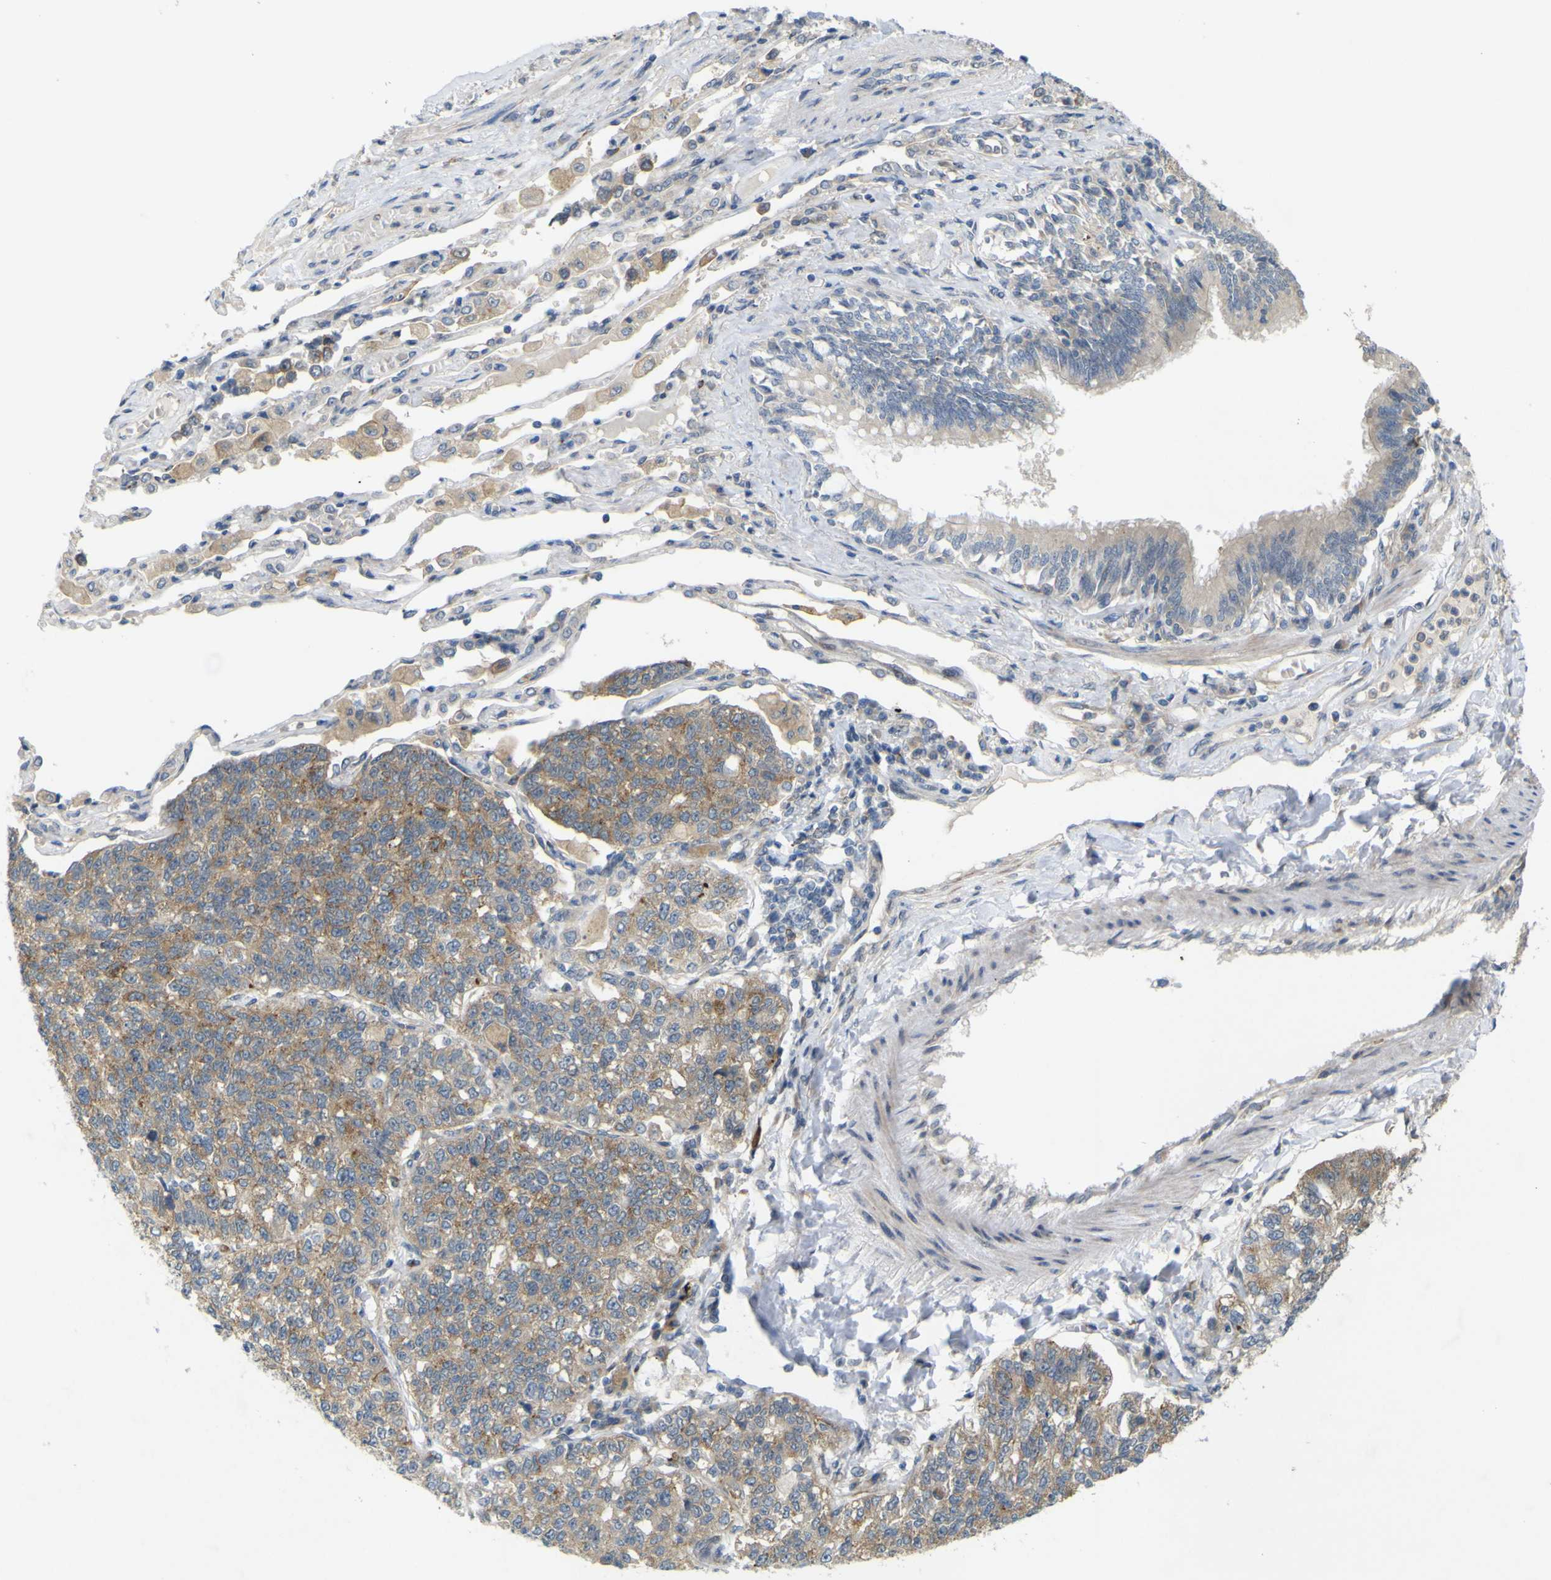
{"staining": {"intensity": "weak", "quantity": "25%-75%", "location": "cytoplasmic/membranous"}, "tissue": "lung cancer", "cell_type": "Tumor cells", "image_type": "cancer", "snomed": [{"axis": "morphology", "description": "Adenocarcinoma, NOS"}, {"axis": "topography", "description": "Lung"}], "caption": "This is a micrograph of IHC staining of lung cancer (adenocarcinoma), which shows weak staining in the cytoplasmic/membranous of tumor cells.", "gene": "IGF2R", "patient": {"sex": "male", "age": 49}}